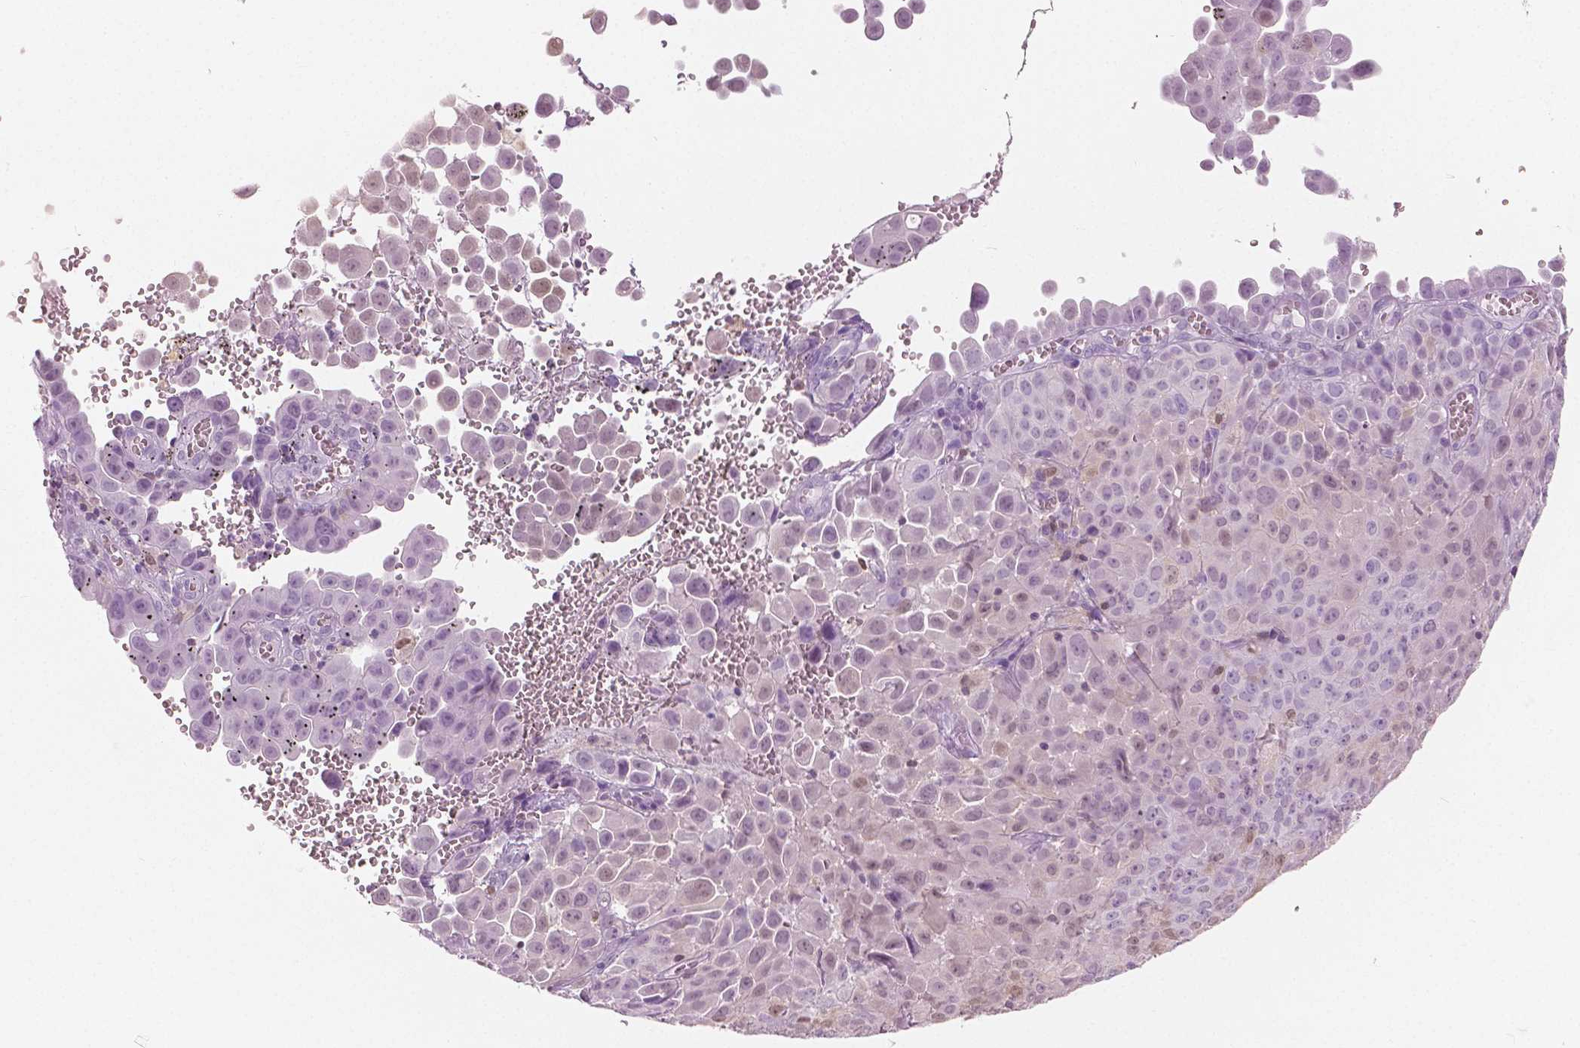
{"staining": {"intensity": "negative", "quantity": "none", "location": "none"}, "tissue": "cervical cancer", "cell_type": "Tumor cells", "image_type": "cancer", "snomed": [{"axis": "morphology", "description": "Squamous cell carcinoma, NOS"}, {"axis": "topography", "description": "Cervix"}], "caption": "The photomicrograph shows no significant expression in tumor cells of squamous cell carcinoma (cervical).", "gene": "GALM", "patient": {"sex": "female", "age": 55}}